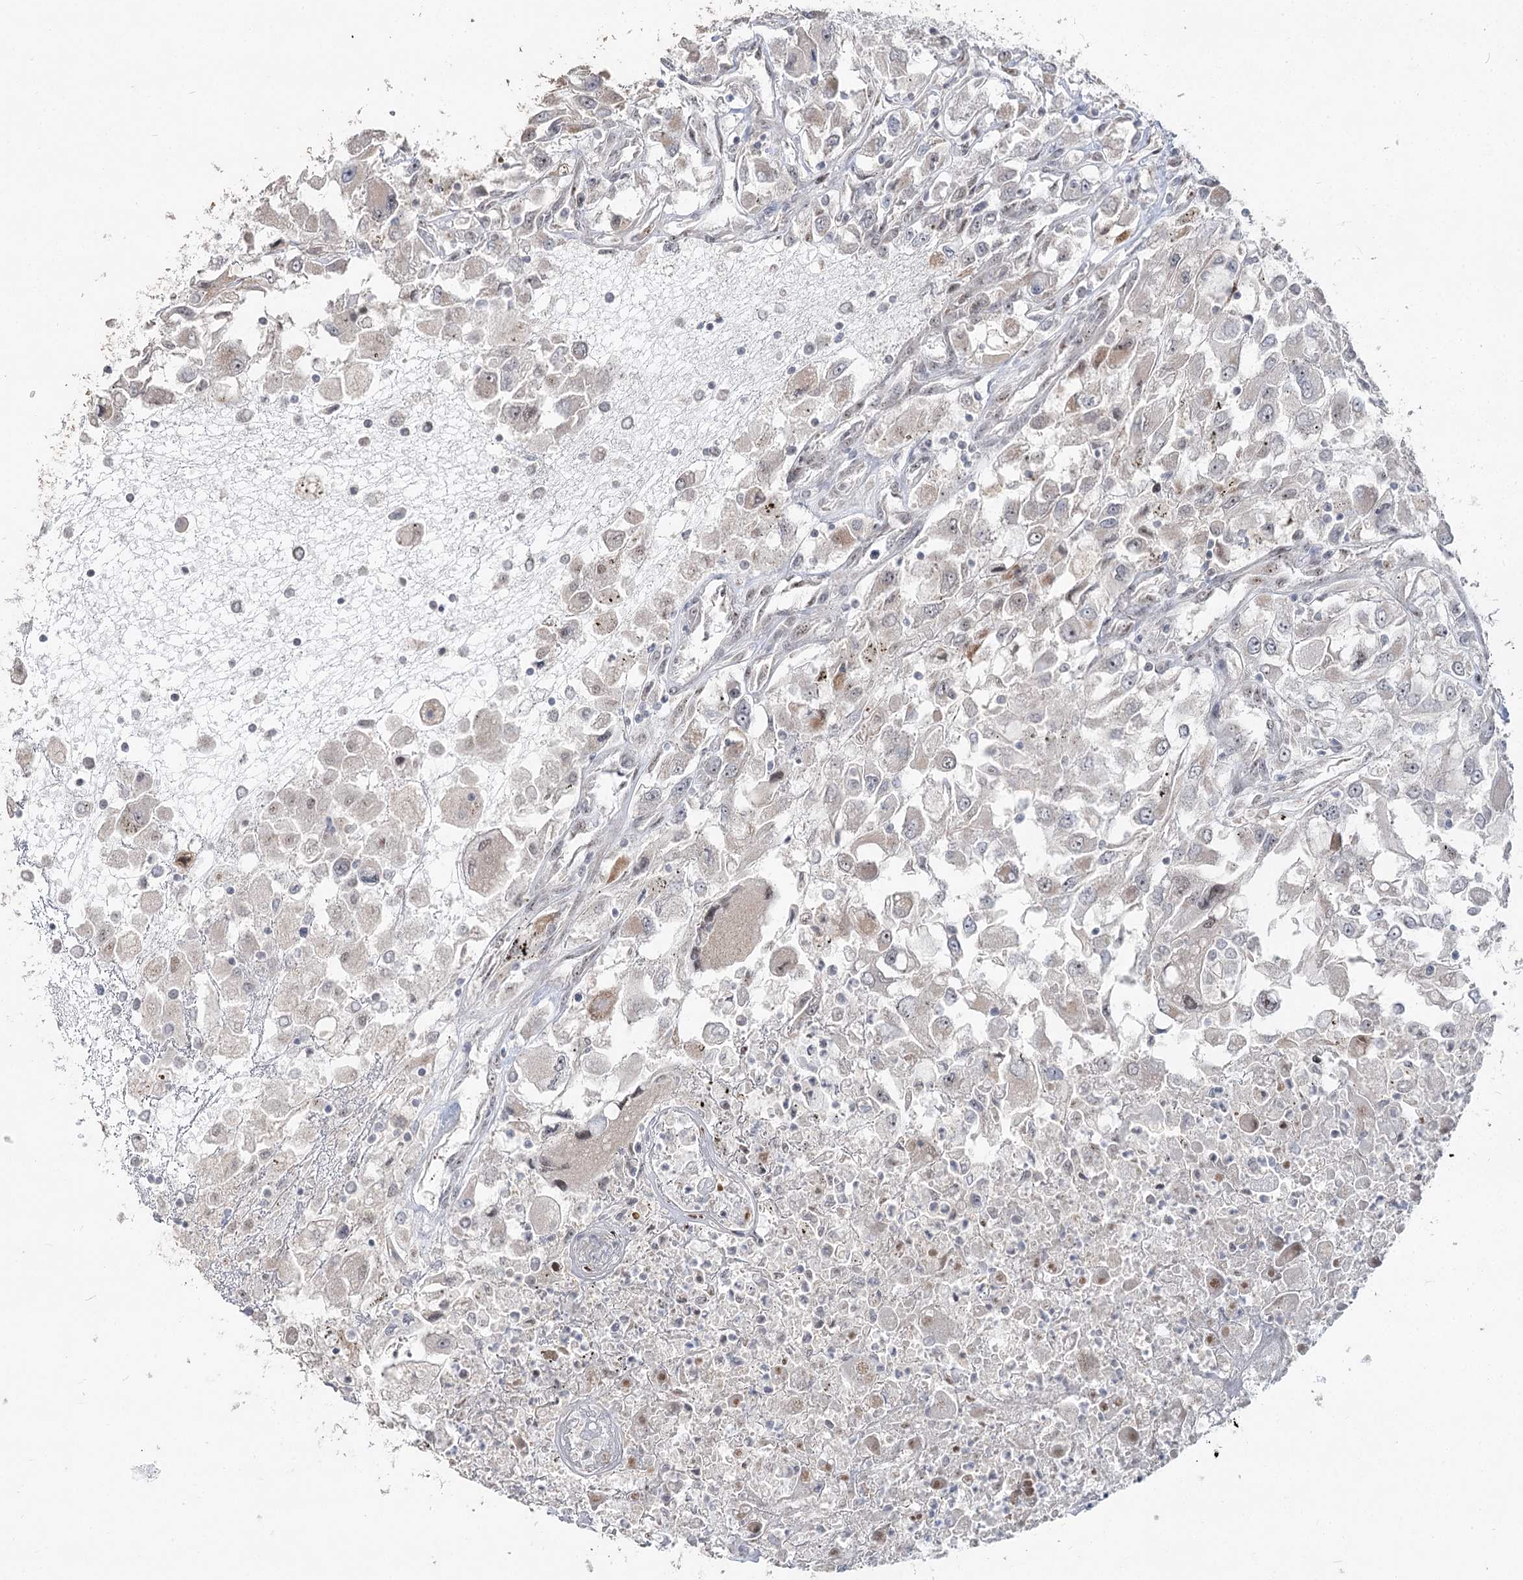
{"staining": {"intensity": "weak", "quantity": "<25%", "location": "cytoplasmic/membranous"}, "tissue": "renal cancer", "cell_type": "Tumor cells", "image_type": "cancer", "snomed": [{"axis": "morphology", "description": "Adenocarcinoma, NOS"}, {"axis": "topography", "description": "Kidney"}], "caption": "A high-resolution image shows immunohistochemistry (IHC) staining of renal cancer (adenocarcinoma), which reveals no significant positivity in tumor cells.", "gene": "RUFY4", "patient": {"sex": "female", "age": 52}}